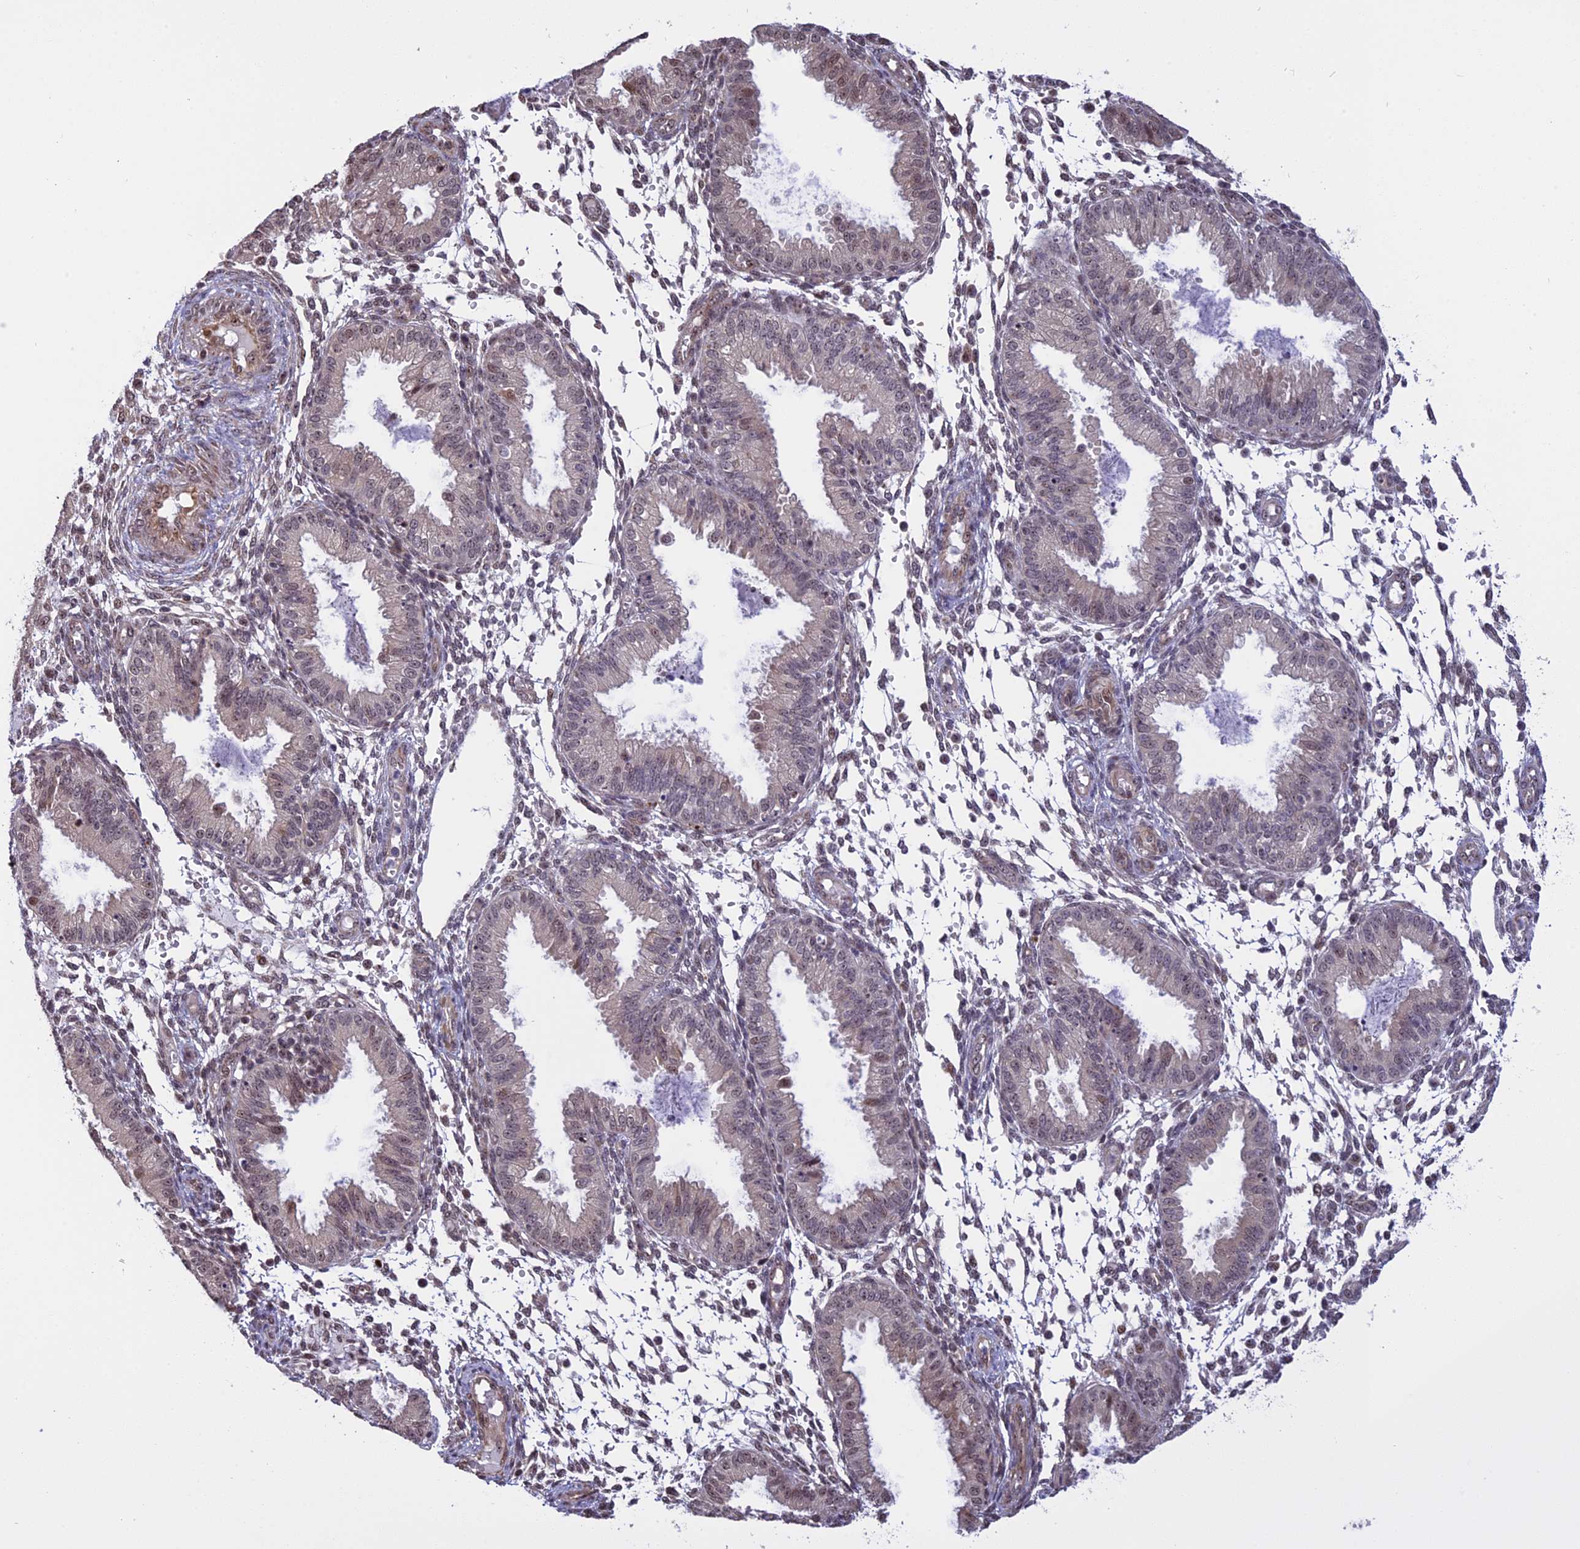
{"staining": {"intensity": "negative", "quantity": "none", "location": "none"}, "tissue": "endometrium", "cell_type": "Cells in endometrial stroma", "image_type": "normal", "snomed": [{"axis": "morphology", "description": "Normal tissue, NOS"}, {"axis": "topography", "description": "Endometrium"}], "caption": "Immunohistochemistry of normal endometrium displays no positivity in cells in endometrial stroma. The staining is performed using DAB brown chromogen with nuclei counter-stained in using hematoxylin.", "gene": "MGA", "patient": {"sex": "female", "age": 33}}